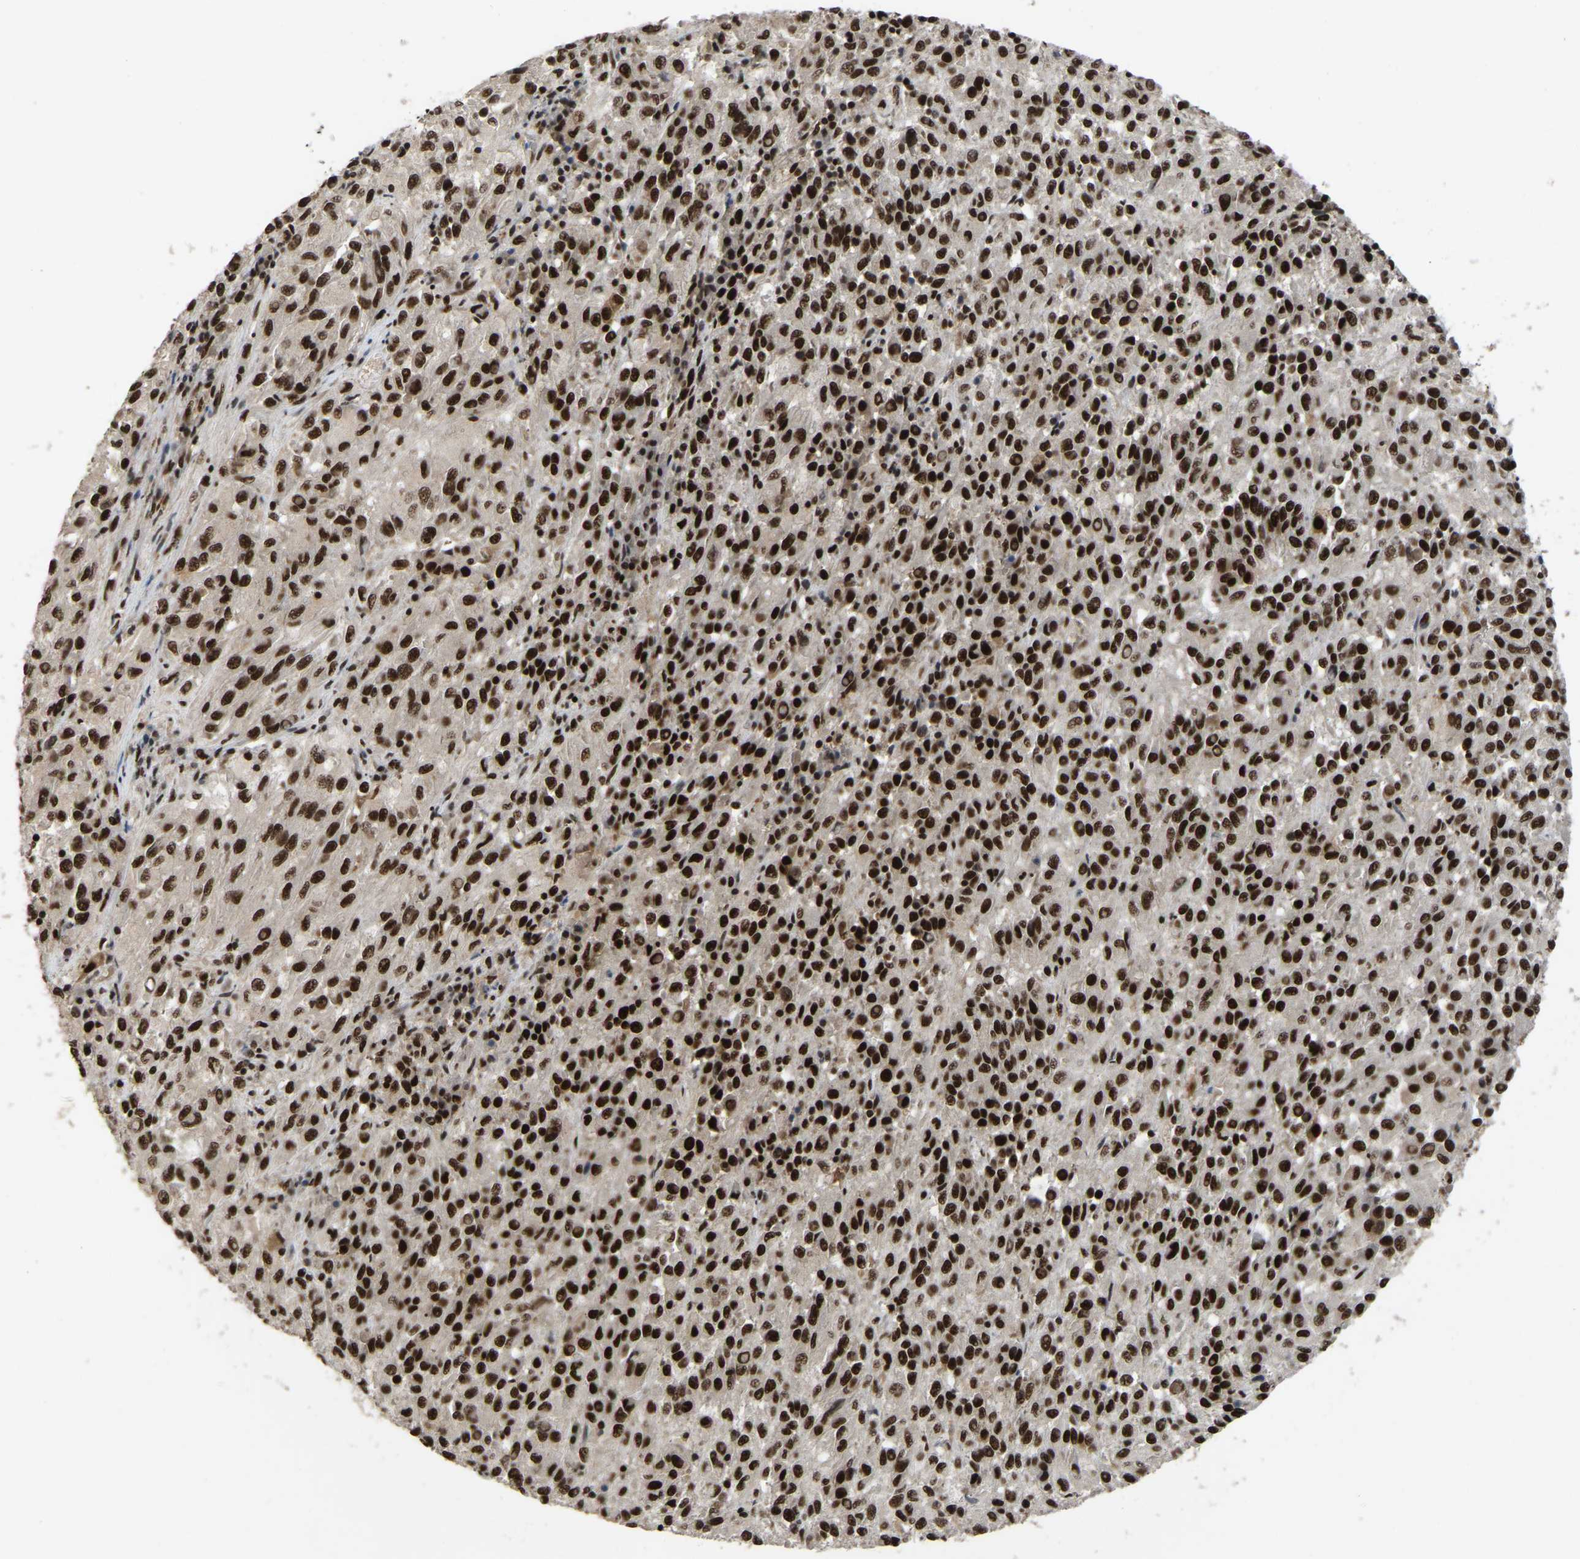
{"staining": {"intensity": "strong", "quantity": ">75%", "location": "nuclear"}, "tissue": "melanoma", "cell_type": "Tumor cells", "image_type": "cancer", "snomed": [{"axis": "morphology", "description": "Malignant melanoma, Metastatic site"}, {"axis": "topography", "description": "Lung"}], "caption": "Strong nuclear protein expression is seen in approximately >75% of tumor cells in malignant melanoma (metastatic site).", "gene": "TBL1XR1", "patient": {"sex": "male", "age": 64}}